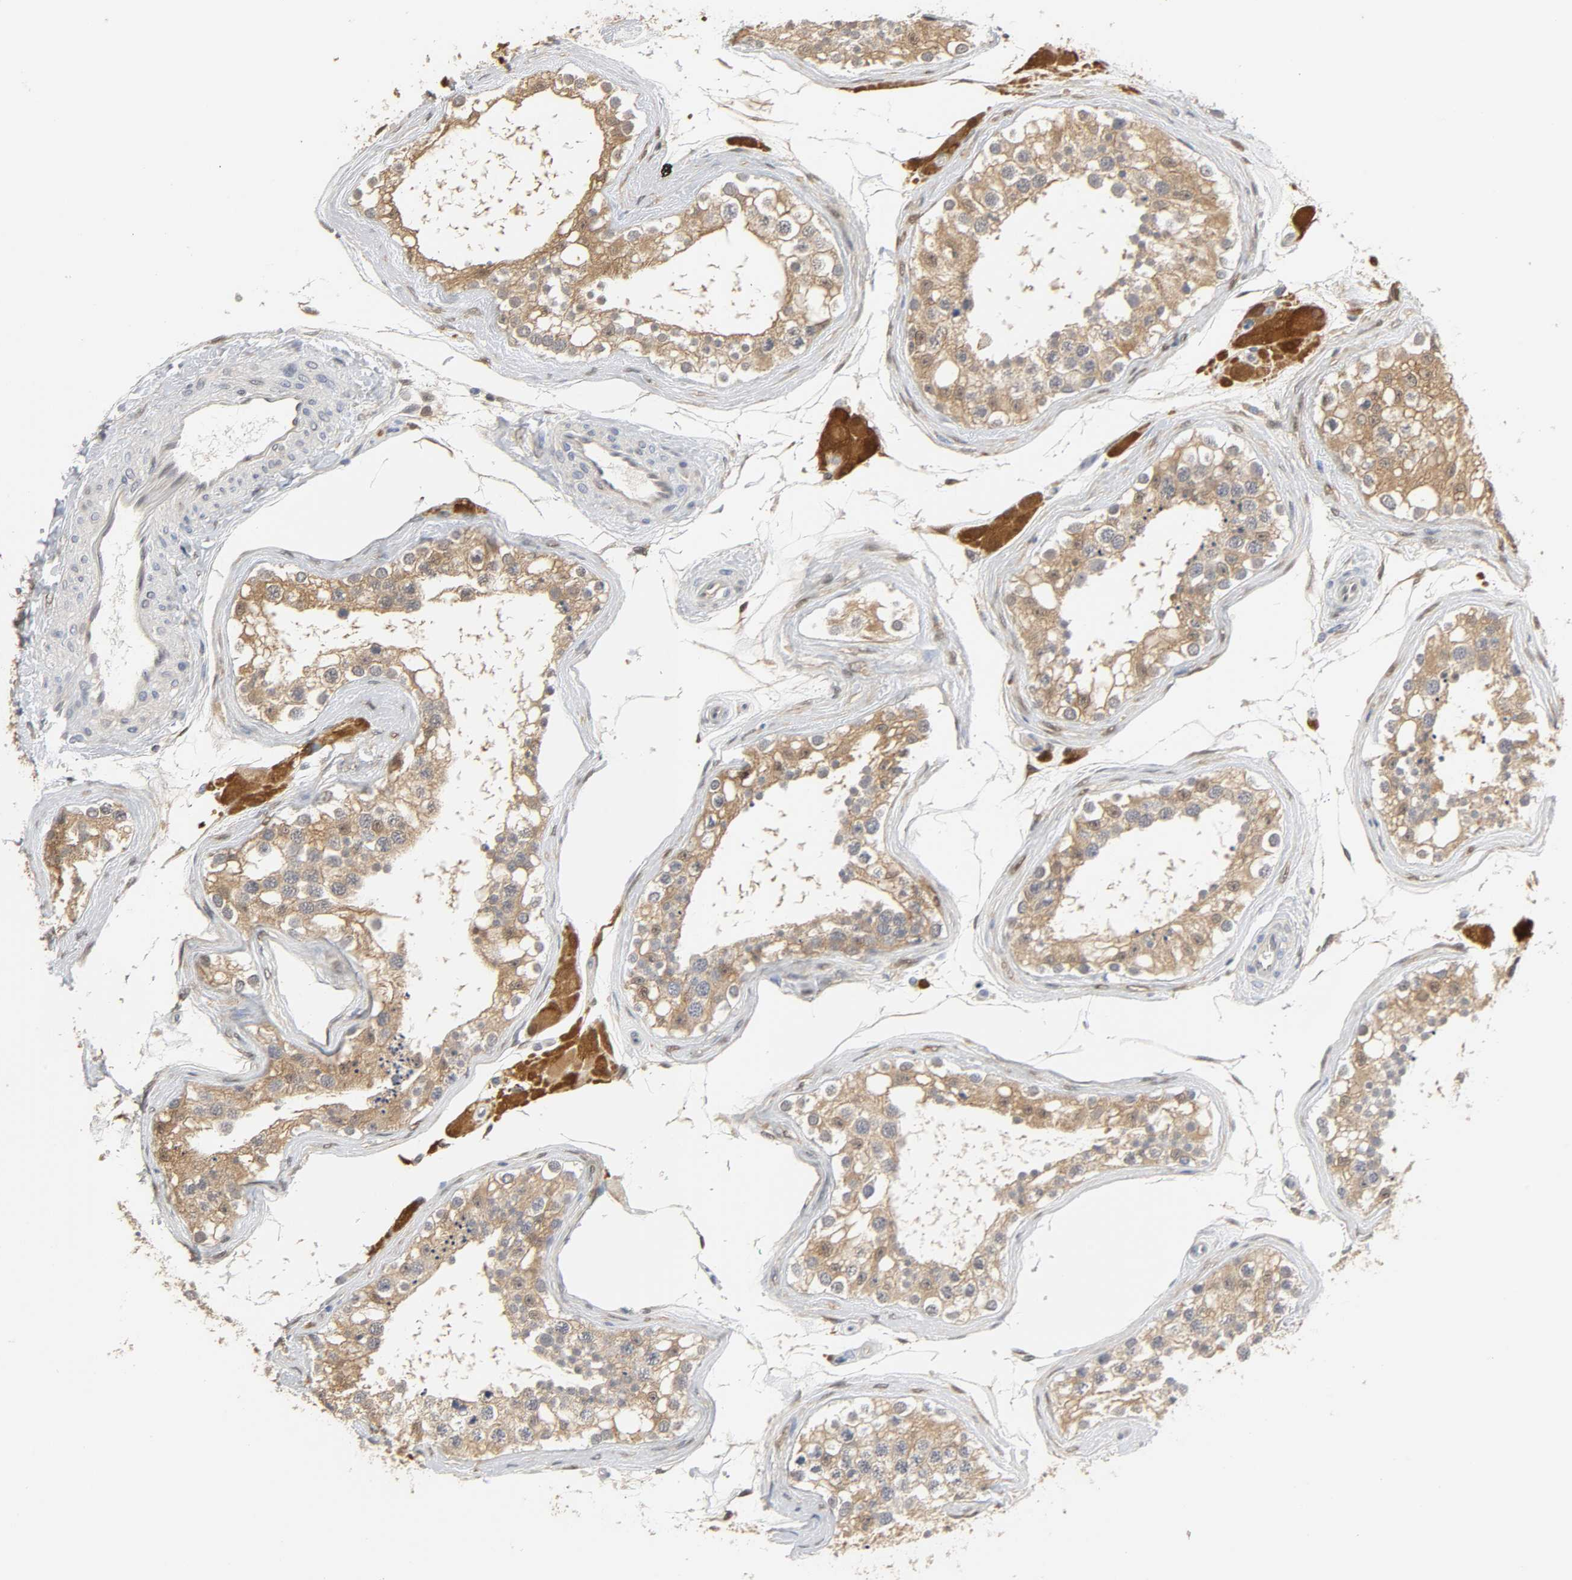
{"staining": {"intensity": "strong", "quantity": ">75%", "location": "cytoplasmic/membranous"}, "tissue": "testis", "cell_type": "Cells in seminiferous ducts", "image_type": "normal", "snomed": [{"axis": "morphology", "description": "Normal tissue, NOS"}, {"axis": "topography", "description": "Testis"}], "caption": "Protein analysis of normal testis shows strong cytoplasmic/membranous expression in approximately >75% of cells in seminiferous ducts.", "gene": "MIF", "patient": {"sex": "male", "age": 68}}